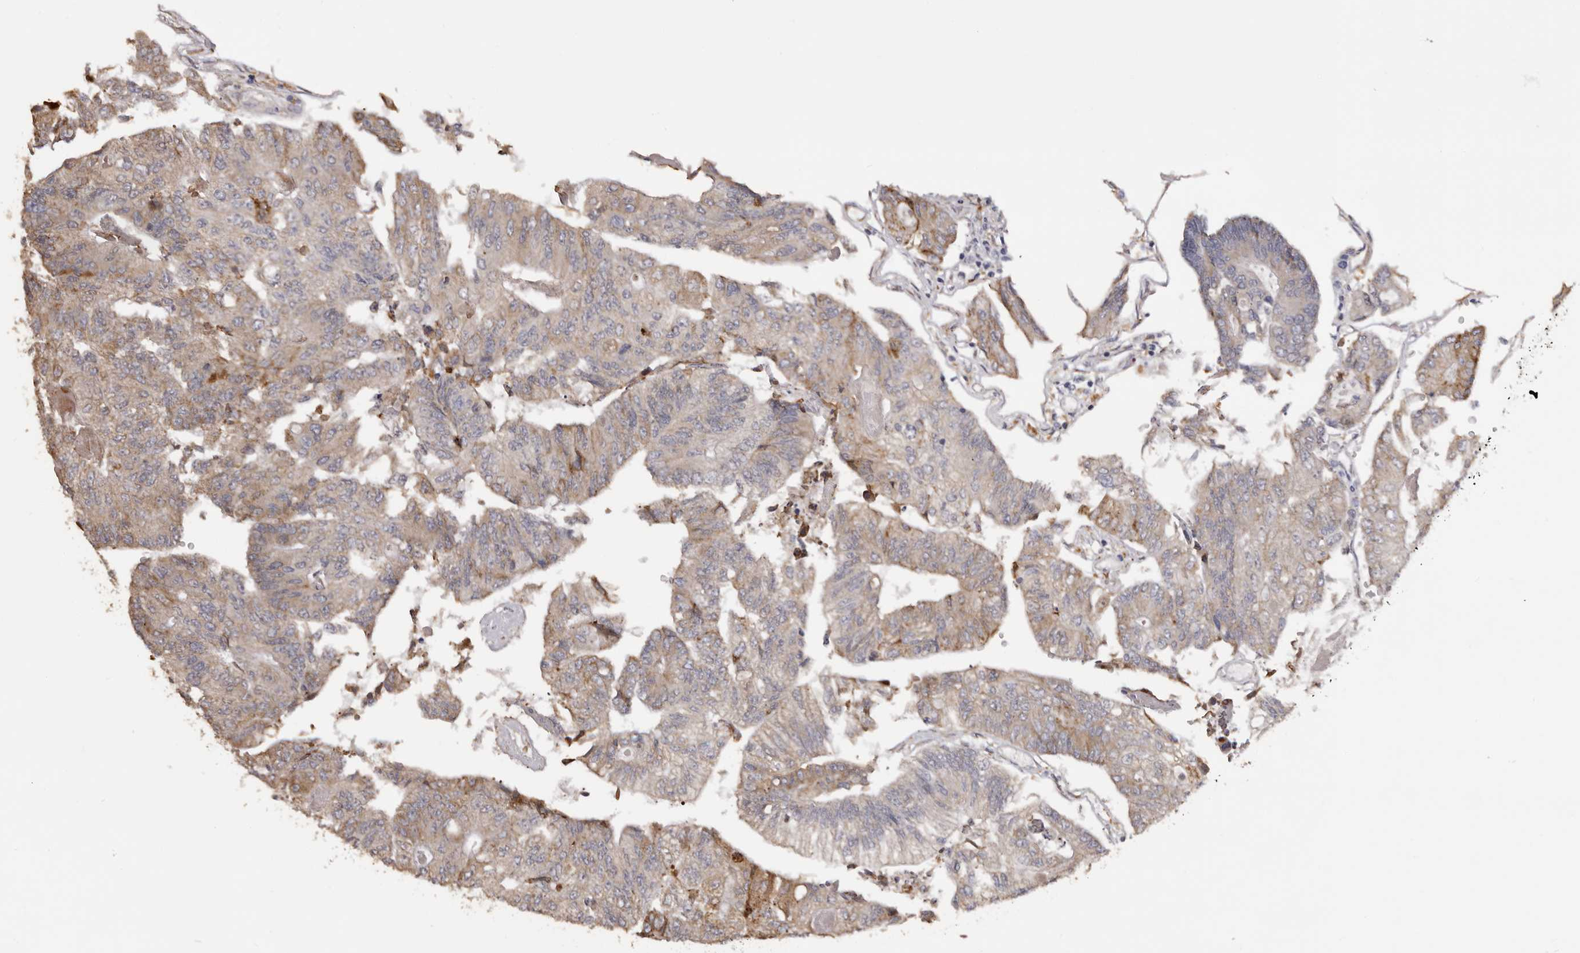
{"staining": {"intensity": "weak", "quantity": "25%-75%", "location": "cytoplasmic/membranous"}, "tissue": "colorectal cancer", "cell_type": "Tumor cells", "image_type": "cancer", "snomed": [{"axis": "morphology", "description": "Adenocarcinoma, NOS"}, {"axis": "topography", "description": "Colon"}], "caption": "A brown stain highlights weak cytoplasmic/membranous staining of a protein in human colorectal cancer tumor cells.", "gene": "PIGX", "patient": {"sex": "female", "age": 67}}